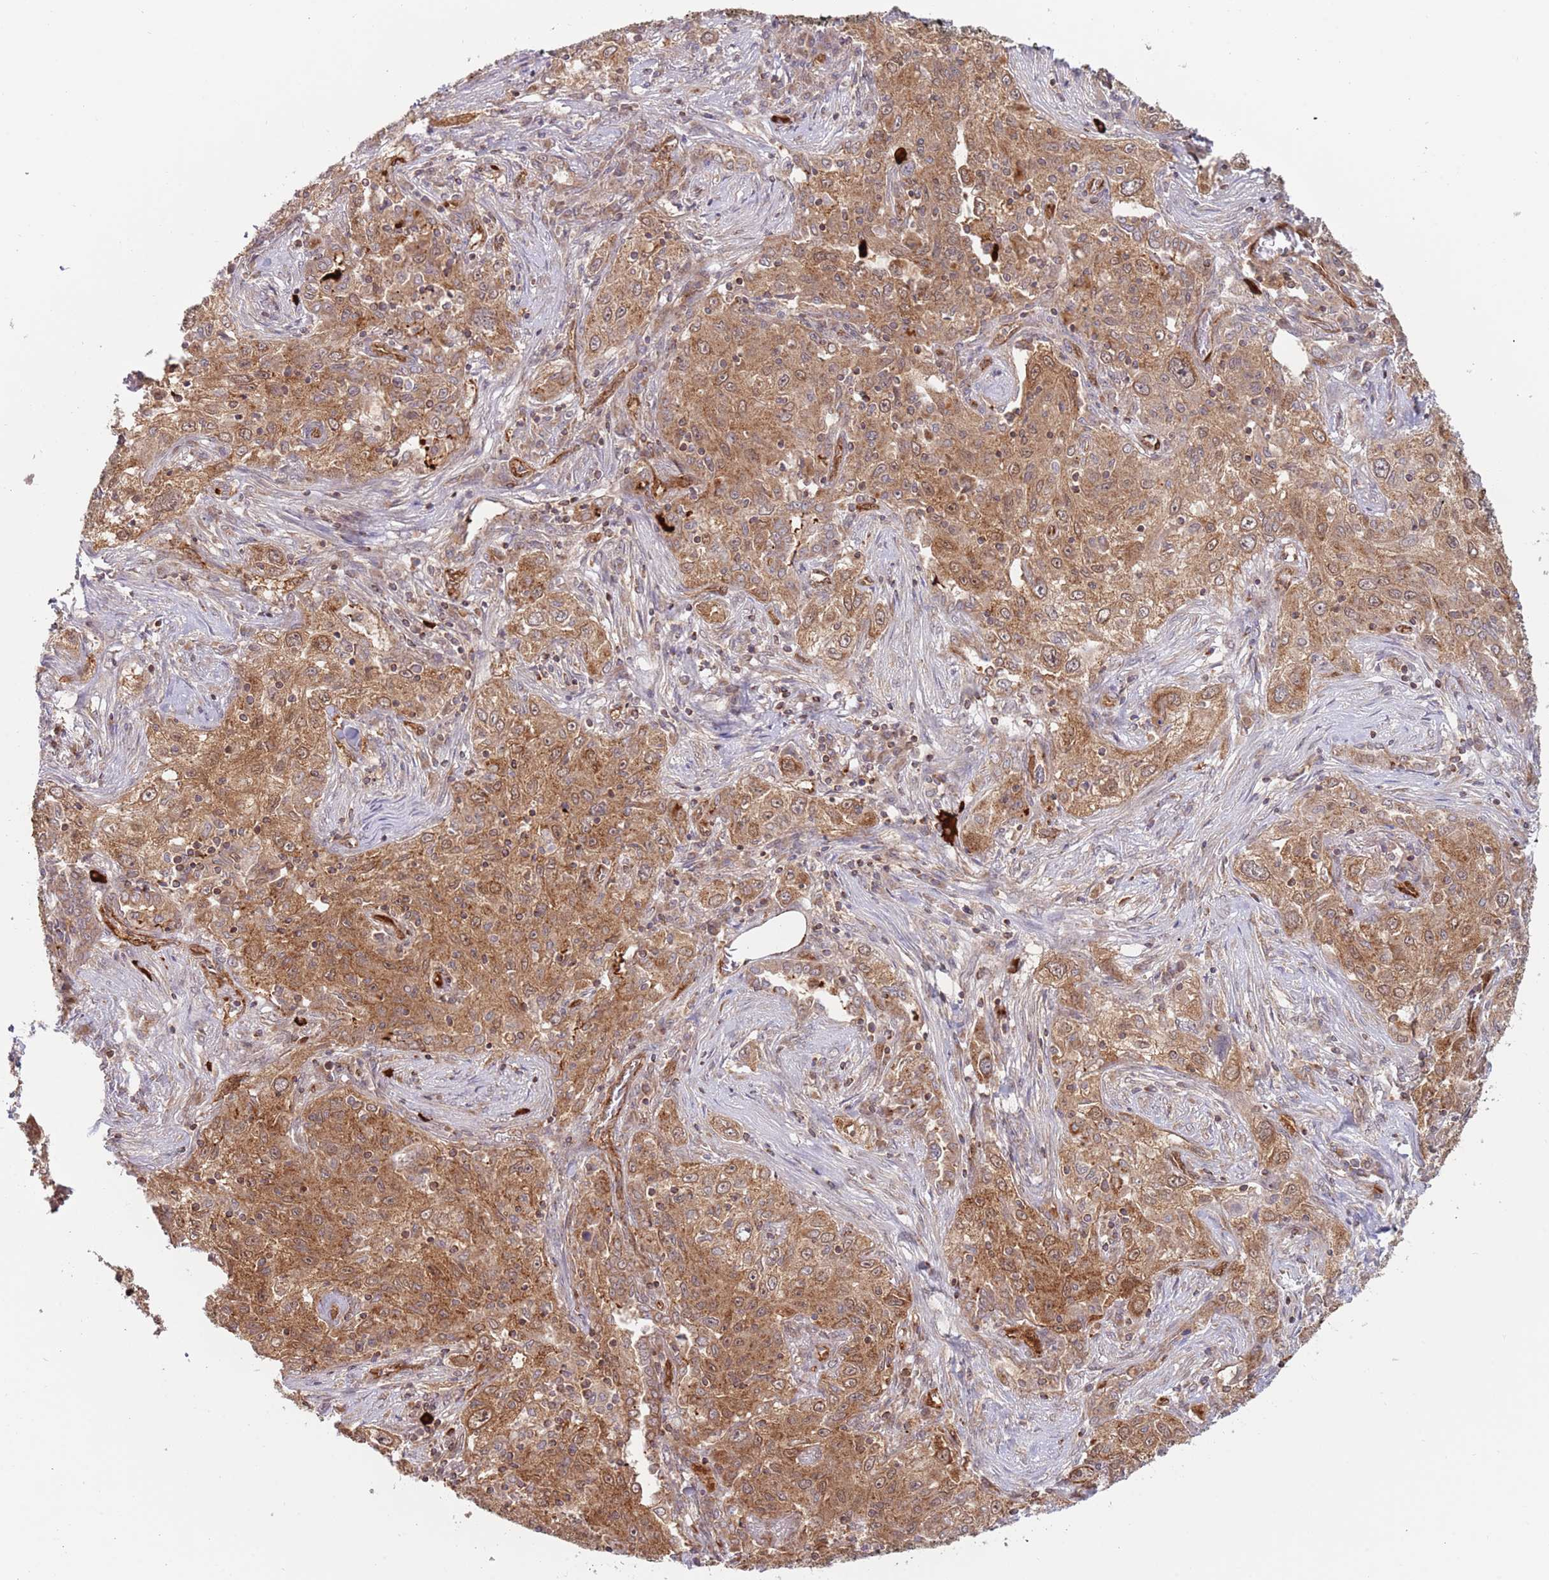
{"staining": {"intensity": "moderate", "quantity": ">75%", "location": "cytoplasmic/membranous"}, "tissue": "lung cancer", "cell_type": "Tumor cells", "image_type": "cancer", "snomed": [{"axis": "morphology", "description": "Squamous cell carcinoma, NOS"}, {"axis": "topography", "description": "Lung"}], "caption": "This is an image of IHC staining of squamous cell carcinoma (lung), which shows moderate expression in the cytoplasmic/membranous of tumor cells.", "gene": "GUK1", "patient": {"sex": "female", "age": 69}}